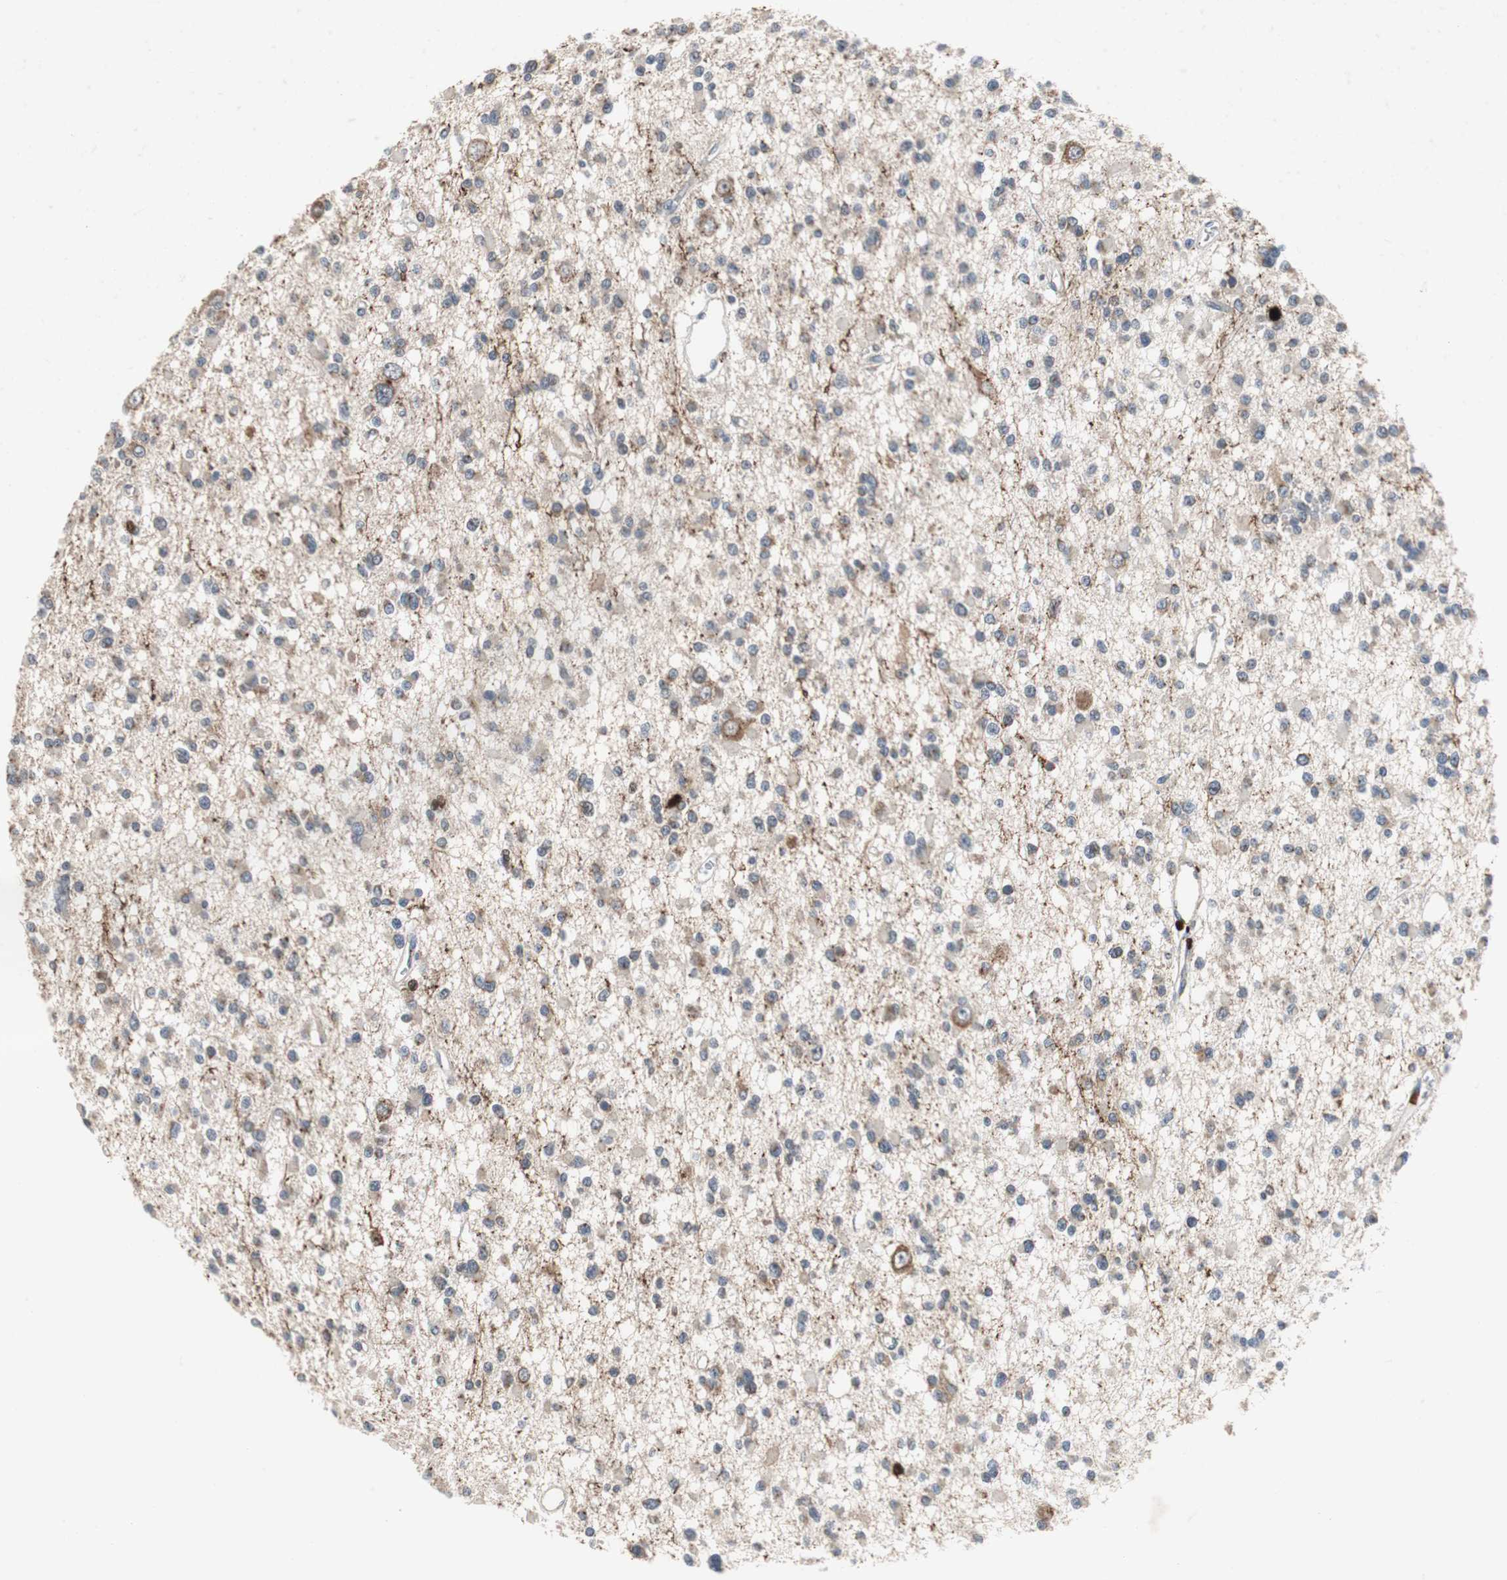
{"staining": {"intensity": "moderate", "quantity": ">75%", "location": "cytoplasmic/membranous"}, "tissue": "glioma", "cell_type": "Tumor cells", "image_type": "cancer", "snomed": [{"axis": "morphology", "description": "Glioma, malignant, Low grade"}, {"axis": "topography", "description": "Brain"}], "caption": "Protein staining of glioma tissue exhibits moderate cytoplasmic/membranous expression in approximately >75% of tumor cells. (DAB (3,3'-diaminobenzidine) IHC with brightfield microscopy, high magnification).", "gene": "CALB2", "patient": {"sex": "female", "age": 22}}